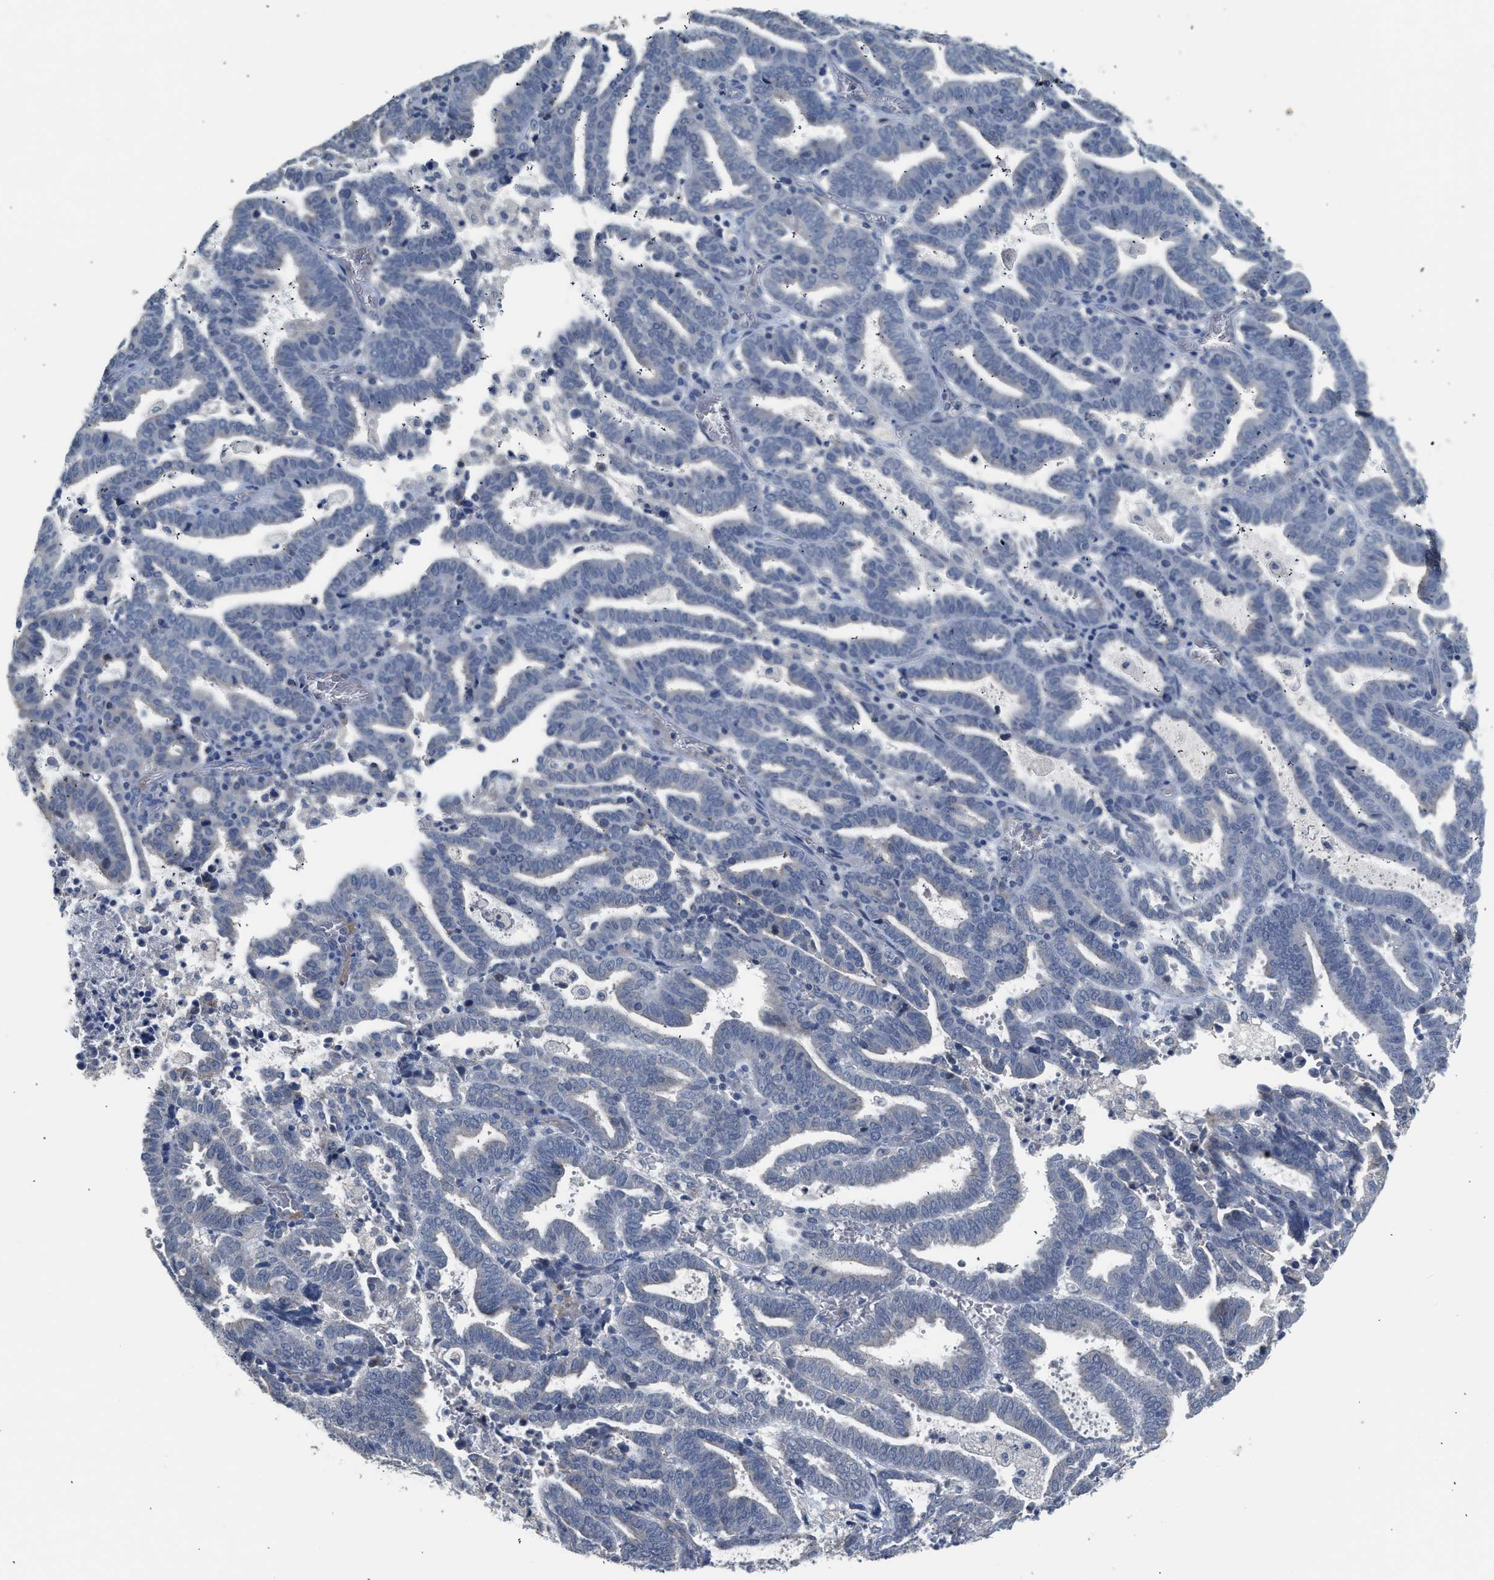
{"staining": {"intensity": "negative", "quantity": "none", "location": "none"}, "tissue": "endometrial cancer", "cell_type": "Tumor cells", "image_type": "cancer", "snomed": [{"axis": "morphology", "description": "Adenocarcinoma, NOS"}, {"axis": "topography", "description": "Uterus"}], "caption": "DAB immunohistochemical staining of human endometrial cancer (adenocarcinoma) reveals no significant positivity in tumor cells.", "gene": "CSF3R", "patient": {"sex": "female", "age": 83}}